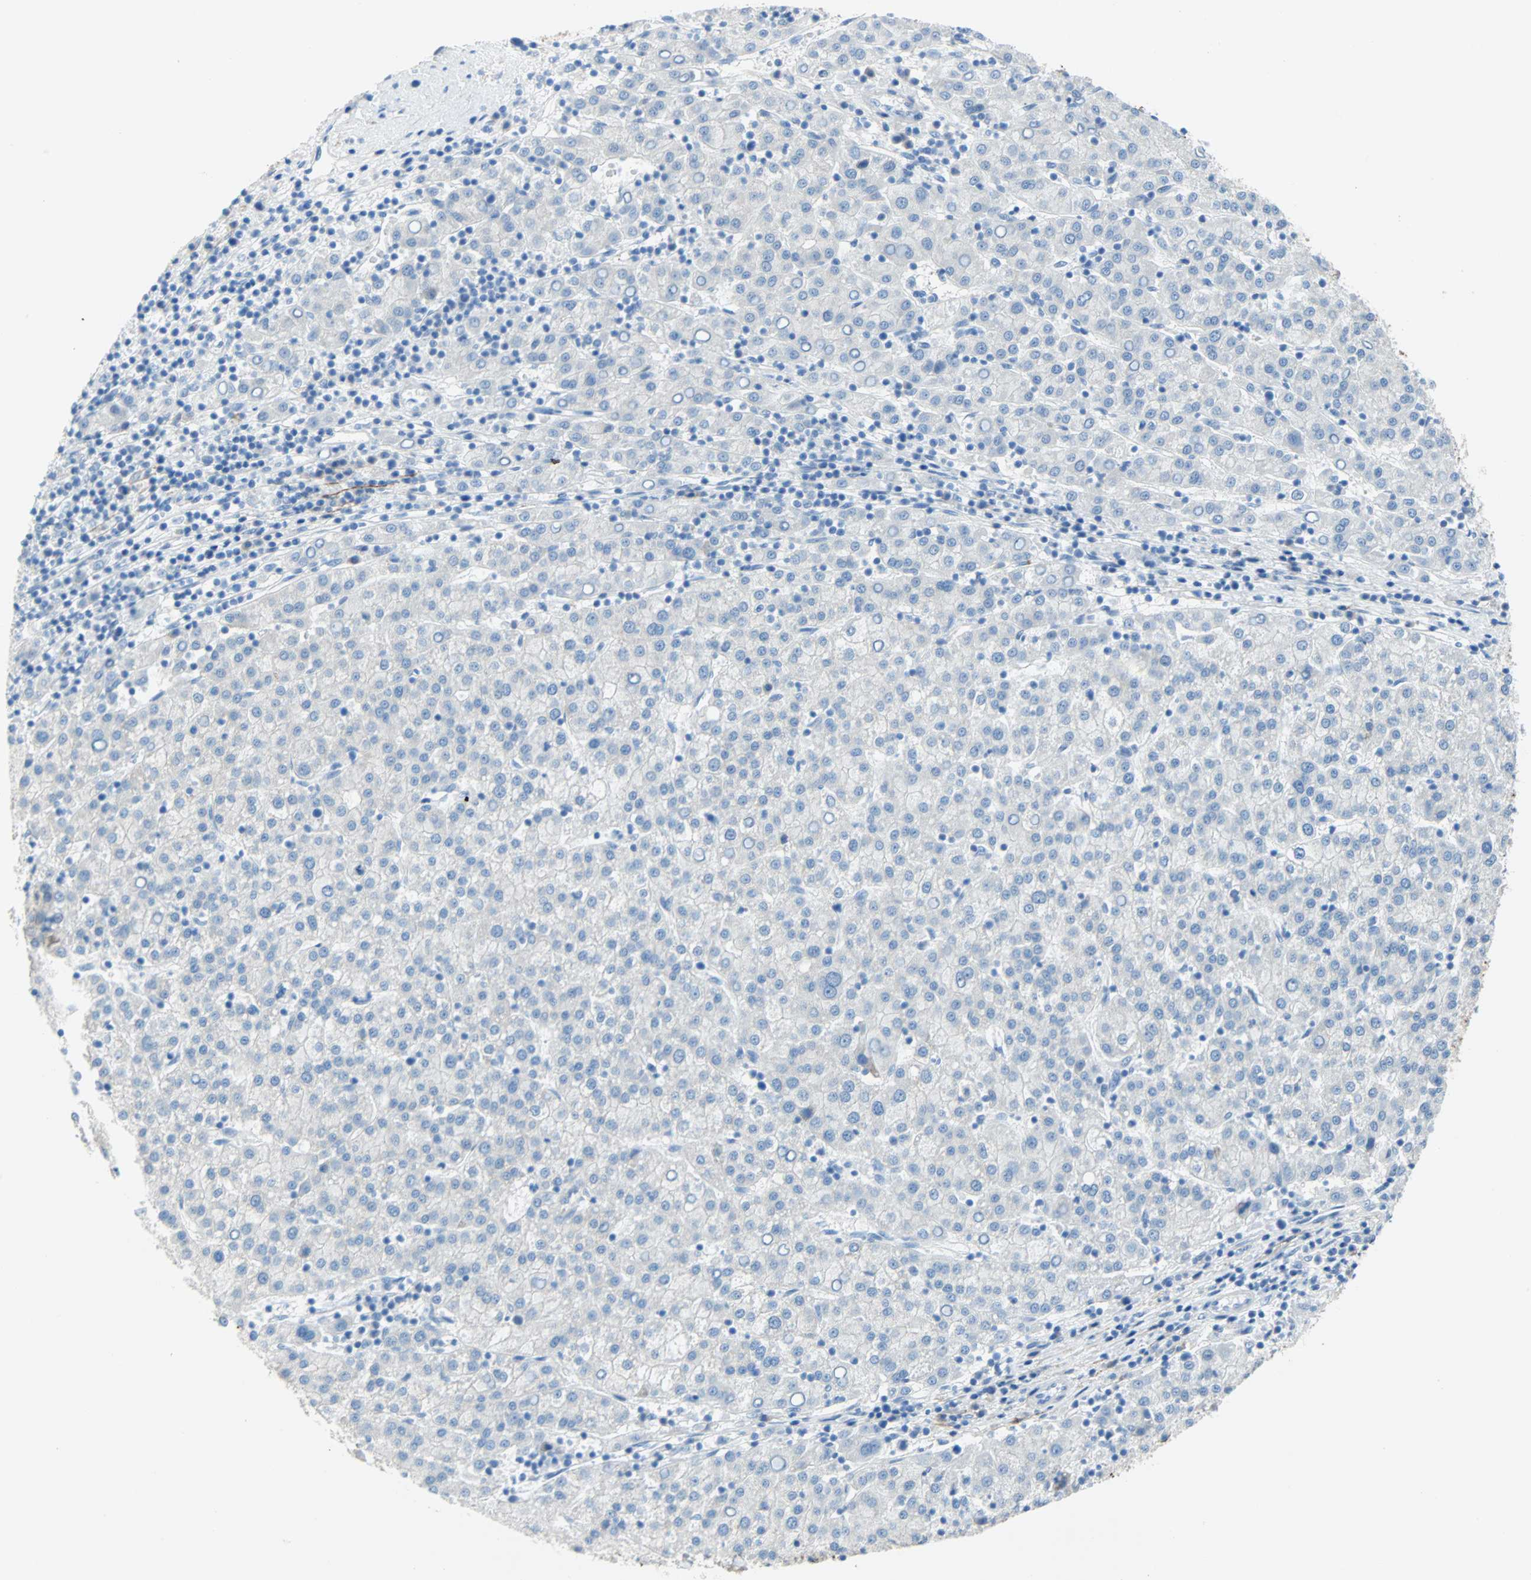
{"staining": {"intensity": "negative", "quantity": "none", "location": "none"}, "tissue": "liver cancer", "cell_type": "Tumor cells", "image_type": "cancer", "snomed": [{"axis": "morphology", "description": "Carcinoma, Hepatocellular, NOS"}, {"axis": "topography", "description": "Liver"}], "caption": "This is an IHC image of human hepatocellular carcinoma (liver). There is no positivity in tumor cells.", "gene": "PDPN", "patient": {"sex": "female", "age": 58}}